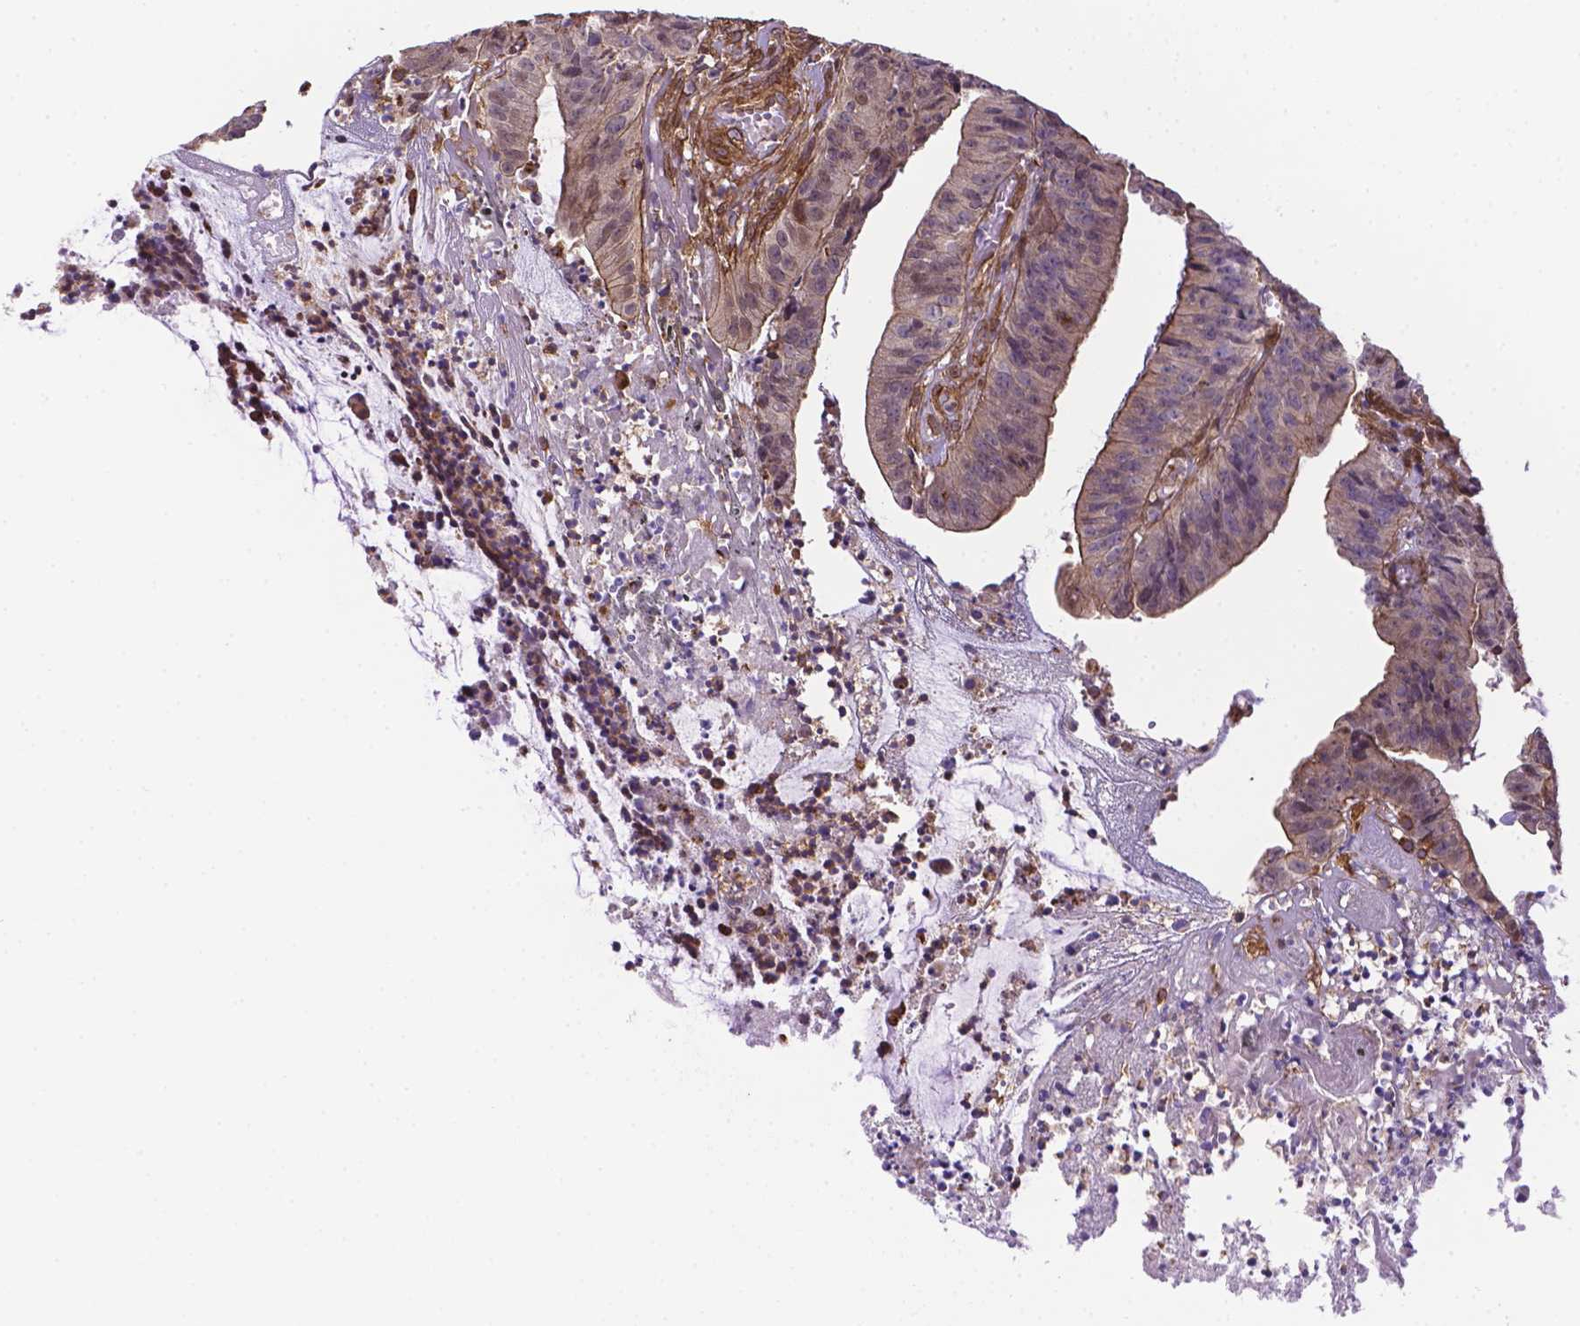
{"staining": {"intensity": "weak", "quantity": "25%-75%", "location": "cytoplasmic/membranous"}, "tissue": "colorectal cancer", "cell_type": "Tumor cells", "image_type": "cancer", "snomed": [{"axis": "morphology", "description": "Adenocarcinoma, NOS"}, {"axis": "topography", "description": "Colon"}], "caption": "Adenocarcinoma (colorectal) tissue displays weak cytoplasmic/membranous staining in about 25%-75% of tumor cells", "gene": "YAP1", "patient": {"sex": "female", "age": 78}}